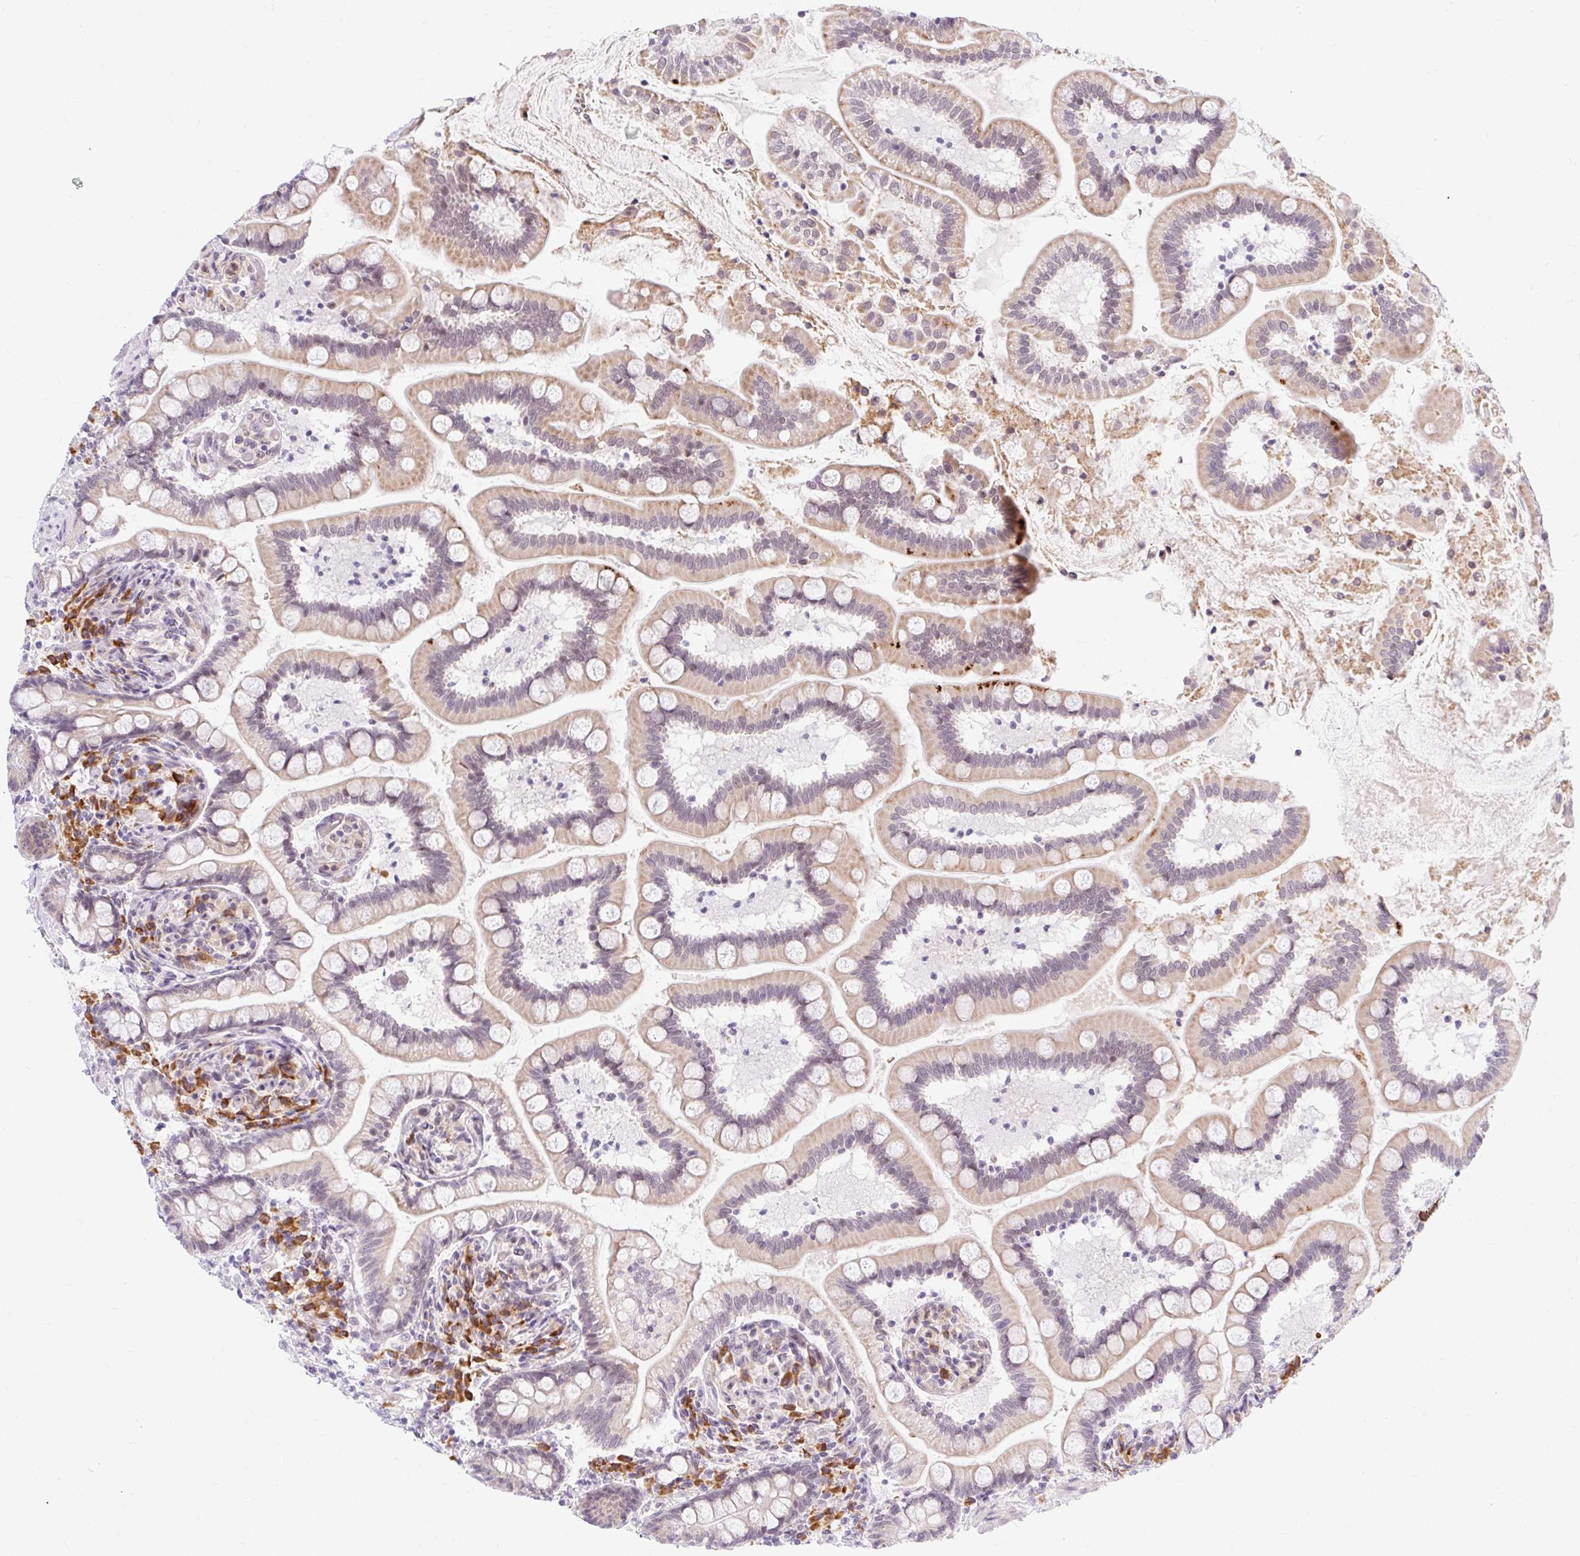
{"staining": {"intensity": "weak", "quantity": ">75%", "location": "cytoplasmic/membranous"}, "tissue": "small intestine", "cell_type": "Glandular cells", "image_type": "normal", "snomed": [{"axis": "morphology", "description": "Normal tissue, NOS"}, {"axis": "topography", "description": "Small intestine"}], "caption": "Immunohistochemistry (IHC) histopathology image of unremarkable small intestine: small intestine stained using immunohistochemistry reveals low levels of weak protein expression localized specifically in the cytoplasmic/membranous of glandular cells, appearing as a cytoplasmic/membranous brown color.", "gene": "SRSF10", "patient": {"sex": "female", "age": 64}}